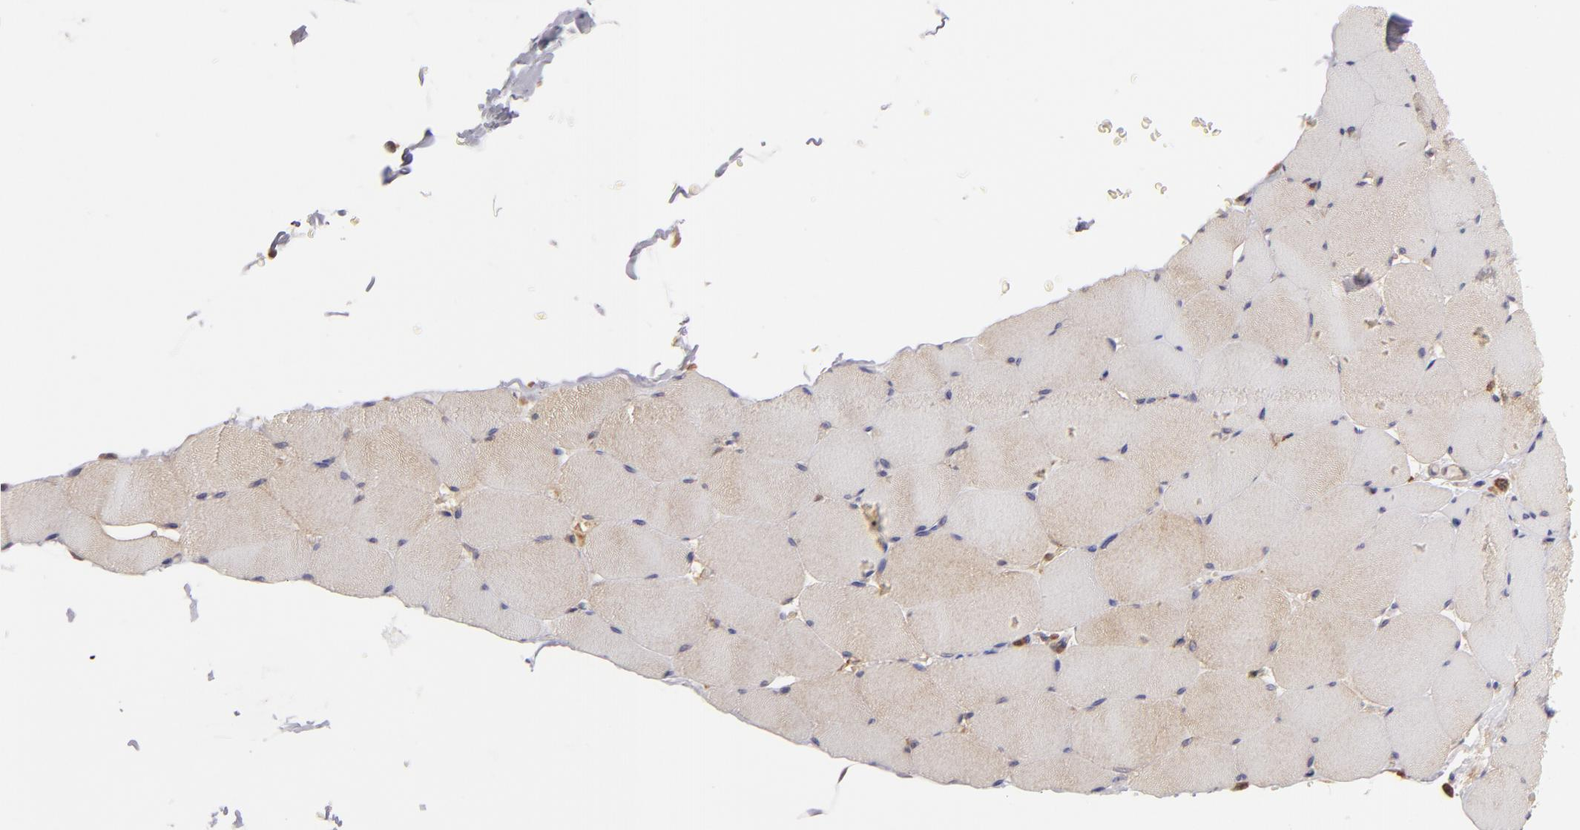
{"staining": {"intensity": "weak", "quantity": "25%-75%", "location": "cytoplasmic/membranous"}, "tissue": "skeletal muscle", "cell_type": "Myocytes", "image_type": "normal", "snomed": [{"axis": "morphology", "description": "Normal tissue, NOS"}, {"axis": "topography", "description": "Skeletal muscle"}], "caption": "Brown immunohistochemical staining in normal skeletal muscle displays weak cytoplasmic/membranous staining in about 25%-75% of myocytes. The staining was performed using DAB (3,3'-diaminobenzidine) to visualize the protein expression in brown, while the nuclei were stained in blue with hematoxylin (Magnification: 20x).", "gene": "VCL", "patient": {"sex": "male", "age": 62}}